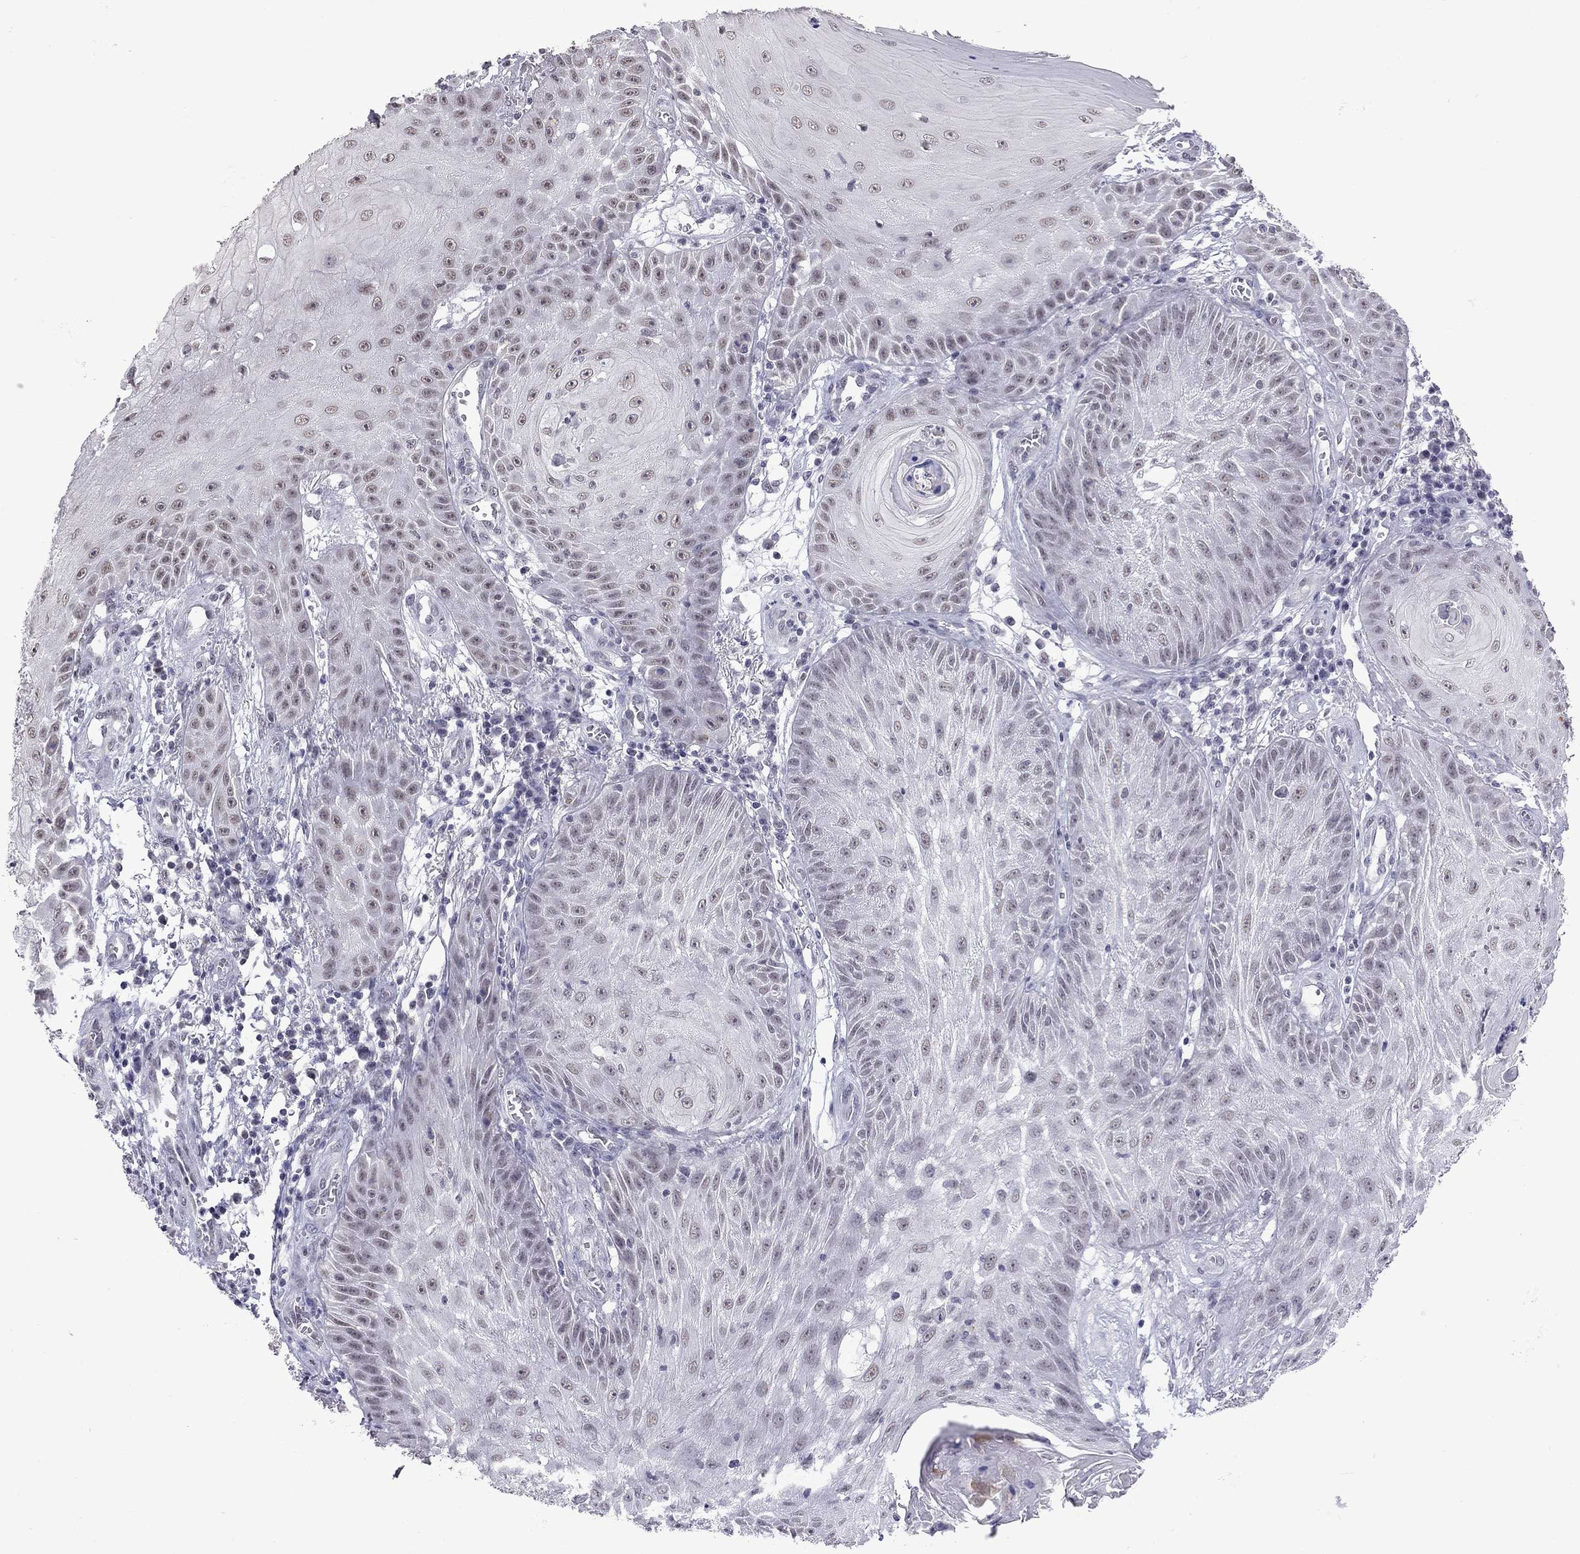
{"staining": {"intensity": "moderate", "quantity": "<25%", "location": "nuclear"}, "tissue": "skin cancer", "cell_type": "Tumor cells", "image_type": "cancer", "snomed": [{"axis": "morphology", "description": "Squamous cell carcinoma, NOS"}, {"axis": "topography", "description": "Skin"}], "caption": "Moderate nuclear staining for a protein is appreciated in about <25% of tumor cells of skin cancer (squamous cell carcinoma) using IHC.", "gene": "PPP1R3A", "patient": {"sex": "male", "age": 70}}